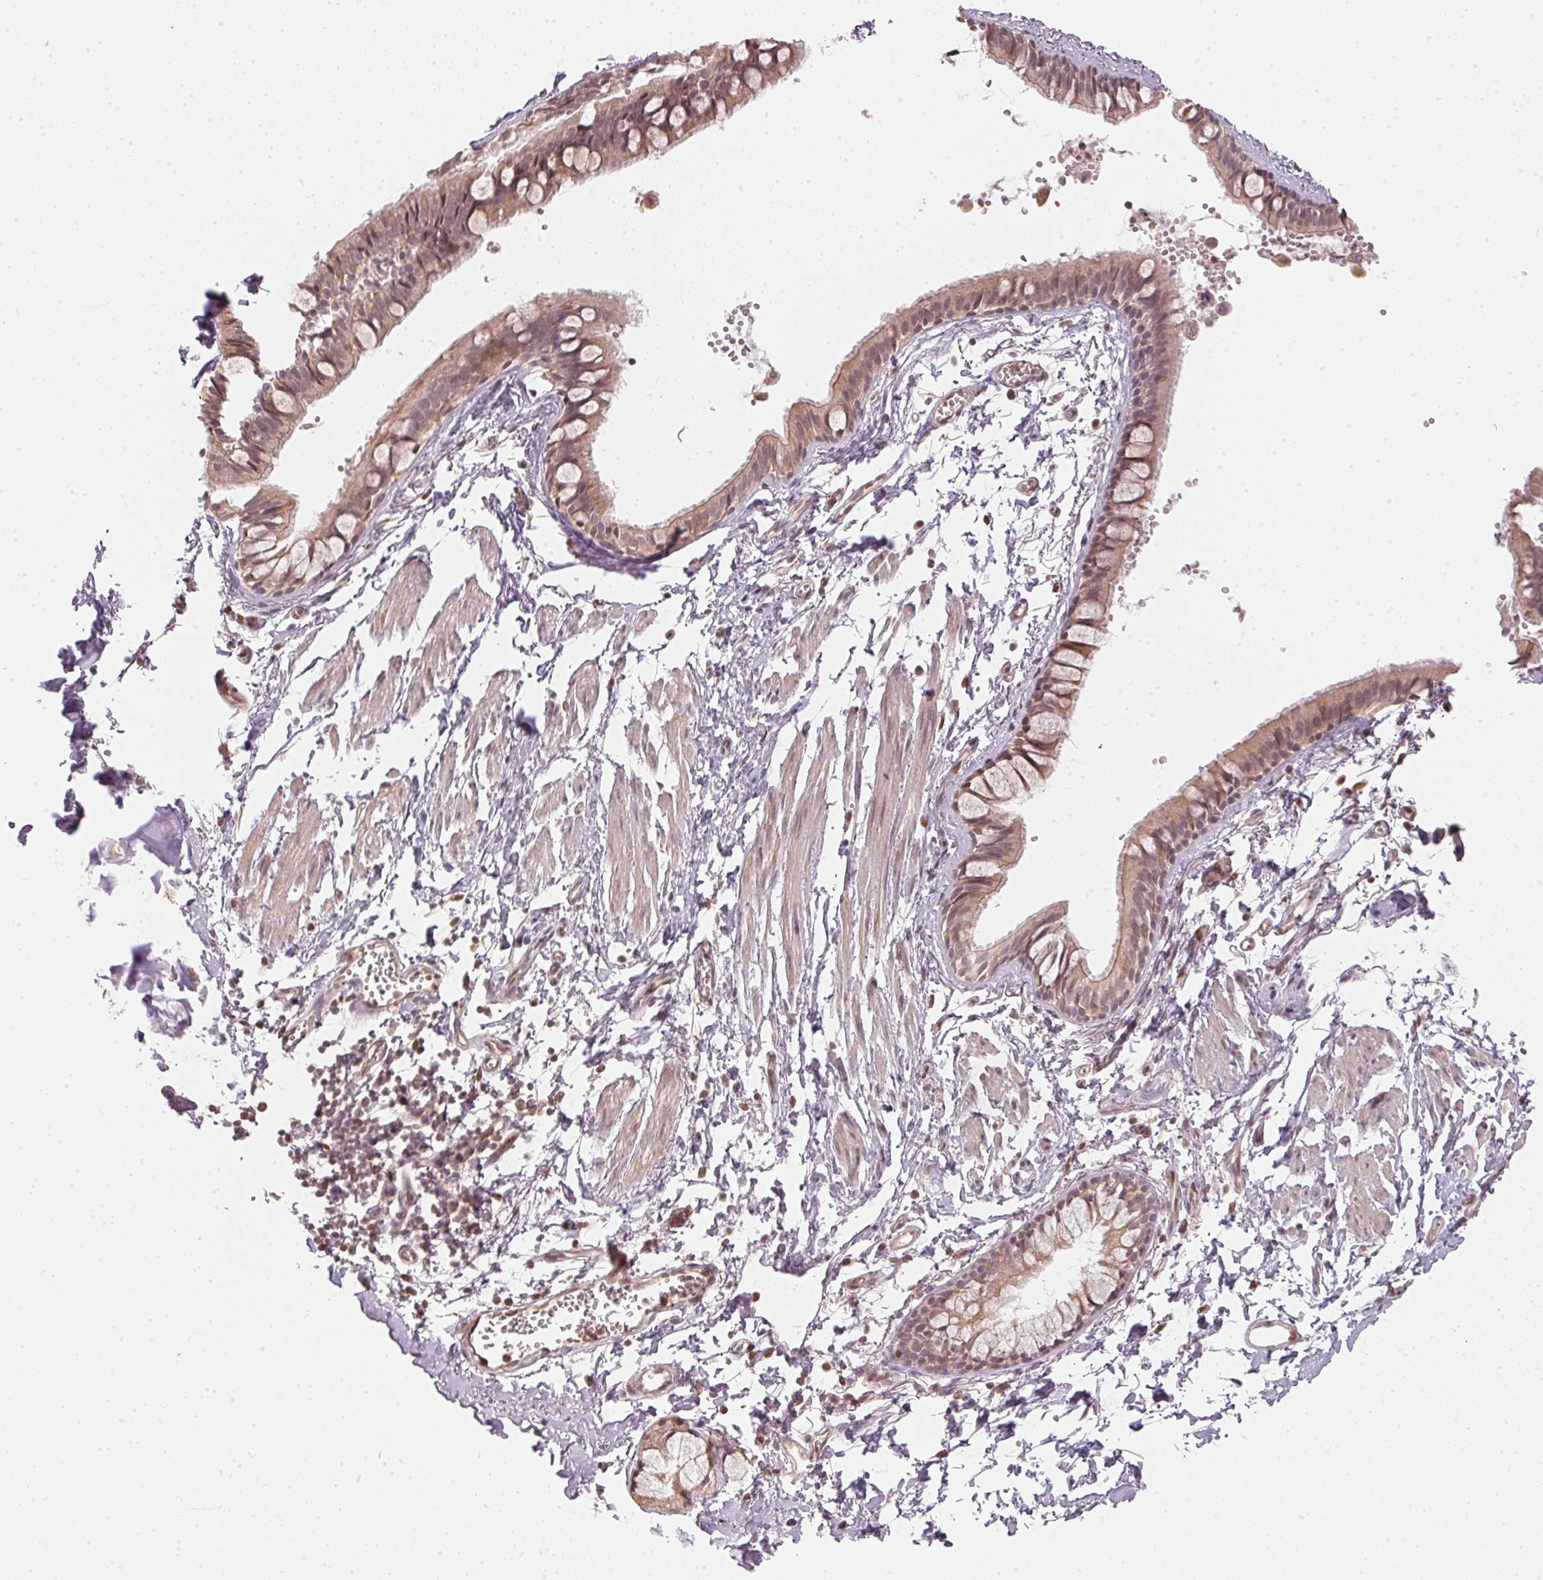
{"staining": {"intensity": "moderate", "quantity": ">75%", "location": "cytoplasmic/membranous,nuclear"}, "tissue": "bronchus", "cell_type": "Respiratory epithelial cells", "image_type": "normal", "snomed": [{"axis": "morphology", "description": "Normal tissue, NOS"}, {"axis": "topography", "description": "Bronchus"}], "caption": "A brown stain shows moderate cytoplasmic/membranous,nuclear expression of a protein in respiratory epithelial cells of benign bronchus. (DAB (3,3'-diaminobenzidine) IHC, brown staining for protein, blue staining for nuclei).", "gene": "UBE2L3", "patient": {"sex": "female", "age": 59}}